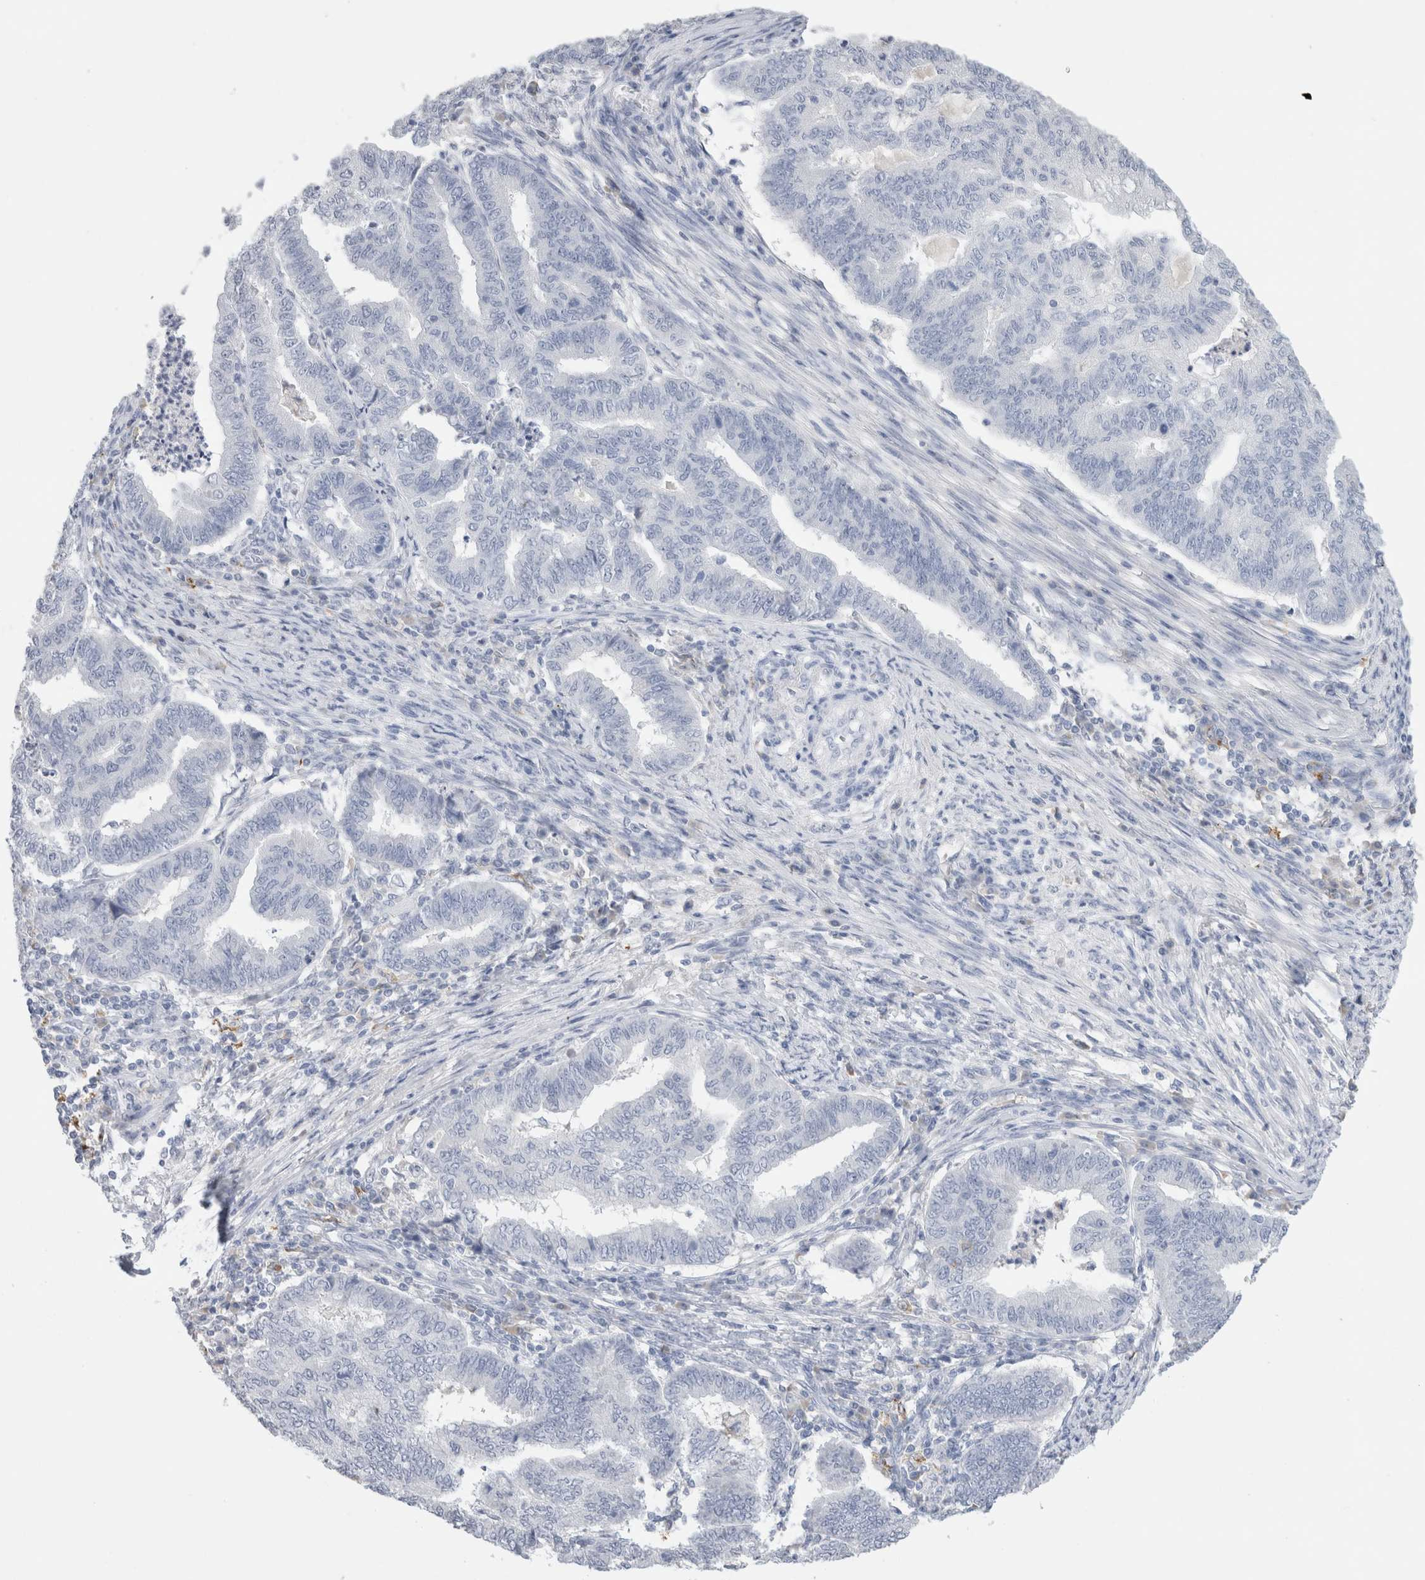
{"staining": {"intensity": "negative", "quantity": "none", "location": "none"}, "tissue": "endometrial cancer", "cell_type": "Tumor cells", "image_type": "cancer", "snomed": [{"axis": "morphology", "description": "Polyp, NOS"}, {"axis": "morphology", "description": "Adenocarcinoma, NOS"}, {"axis": "morphology", "description": "Adenoma, NOS"}, {"axis": "topography", "description": "Endometrium"}], "caption": "Immunohistochemistry (IHC) histopathology image of human endometrial adenocarcinoma stained for a protein (brown), which exhibits no staining in tumor cells. (Stains: DAB (3,3'-diaminobenzidine) IHC with hematoxylin counter stain, Microscopy: brightfield microscopy at high magnification).", "gene": "LAMP3", "patient": {"sex": "female", "age": 79}}